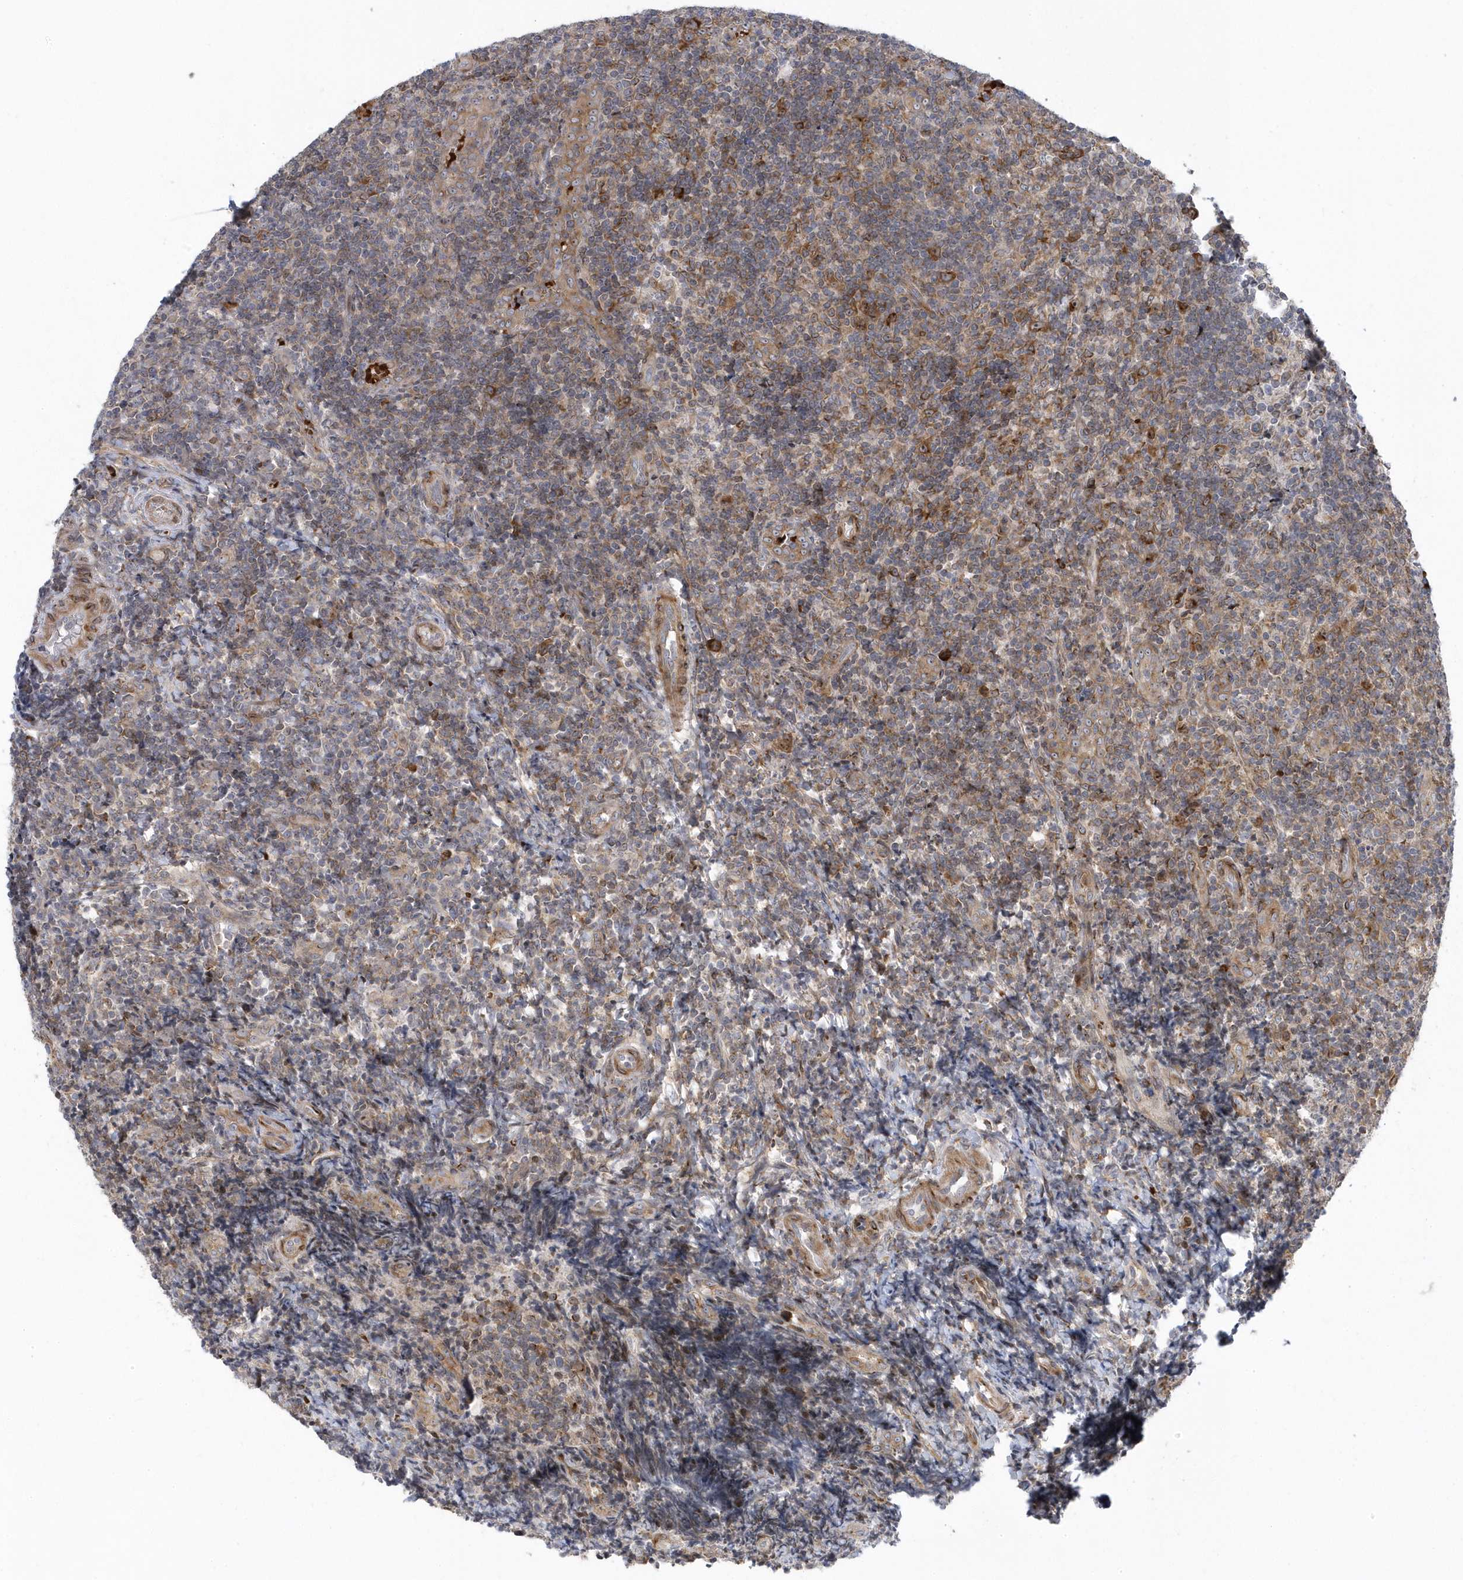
{"staining": {"intensity": "moderate", "quantity": "25%-75%", "location": "cytoplasmic/membranous"}, "tissue": "tonsil", "cell_type": "Germinal center cells", "image_type": "normal", "snomed": [{"axis": "morphology", "description": "Normal tissue, NOS"}, {"axis": "topography", "description": "Tonsil"}], "caption": "Immunohistochemistry micrograph of unremarkable tonsil: human tonsil stained using immunohistochemistry (IHC) shows medium levels of moderate protein expression localized specifically in the cytoplasmic/membranous of germinal center cells, appearing as a cytoplasmic/membranous brown color.", "gene": "MAP7D3", "patient": {"sex": "female", "age": 19}}